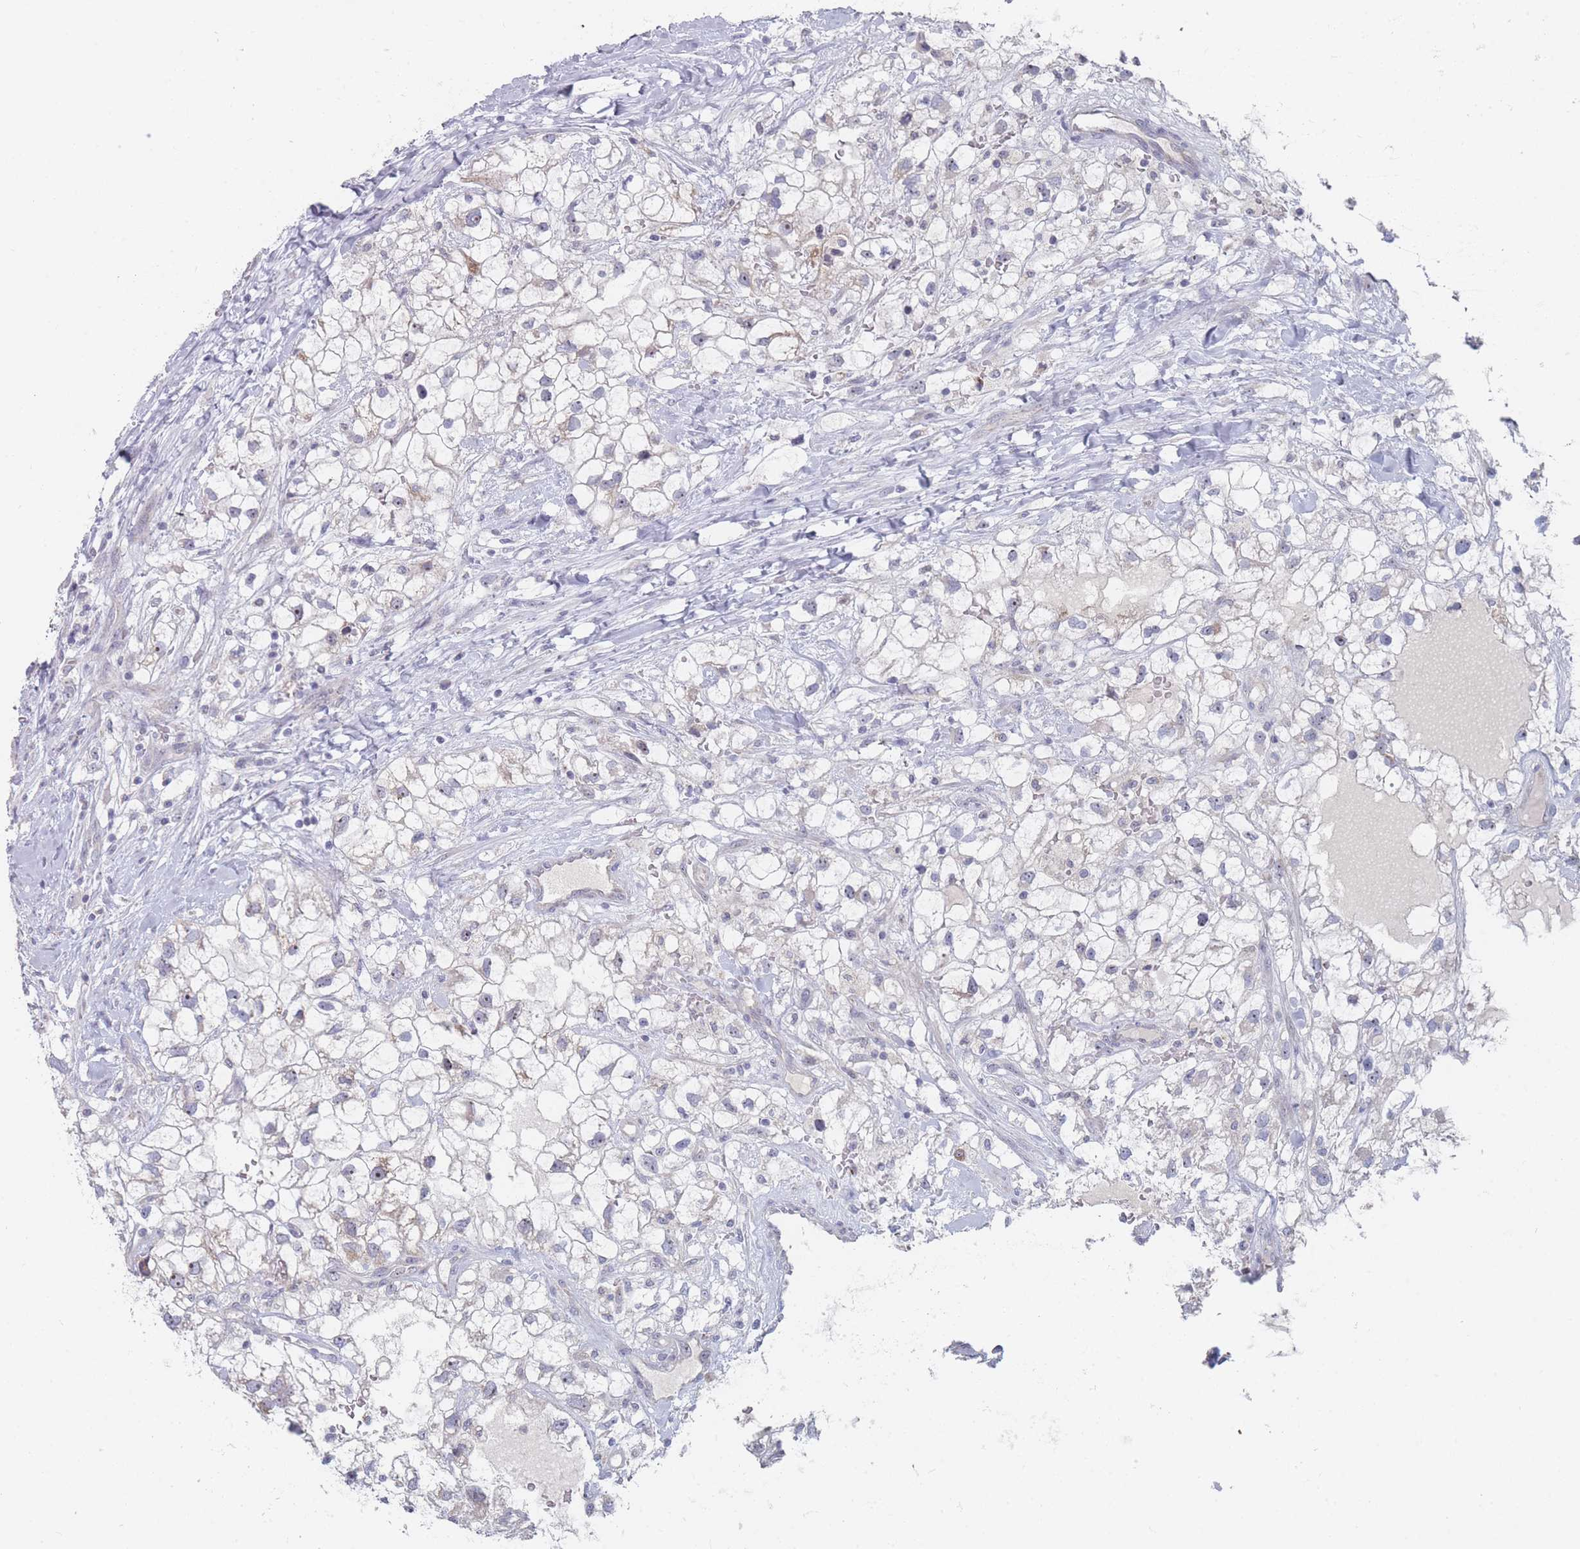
{"staining": {"intensity": "negative", "quantity": "none", "location": "none"}, "tissue": "renal cancer", "cell_type": "Tumor cells", "image_type": "cancer", "snomed": [{"axis": "morphology", "description": "Adenocarcinoma, NOS"}, {"axis": "topography", "description": "Kidney"}], "caption": "Renal adenocarcinoma was stained to show a protein in brown. There is no significant positivity in tumor cells.", "gene": "RNF8", "patient": {"sex": "male", "age": 59}}